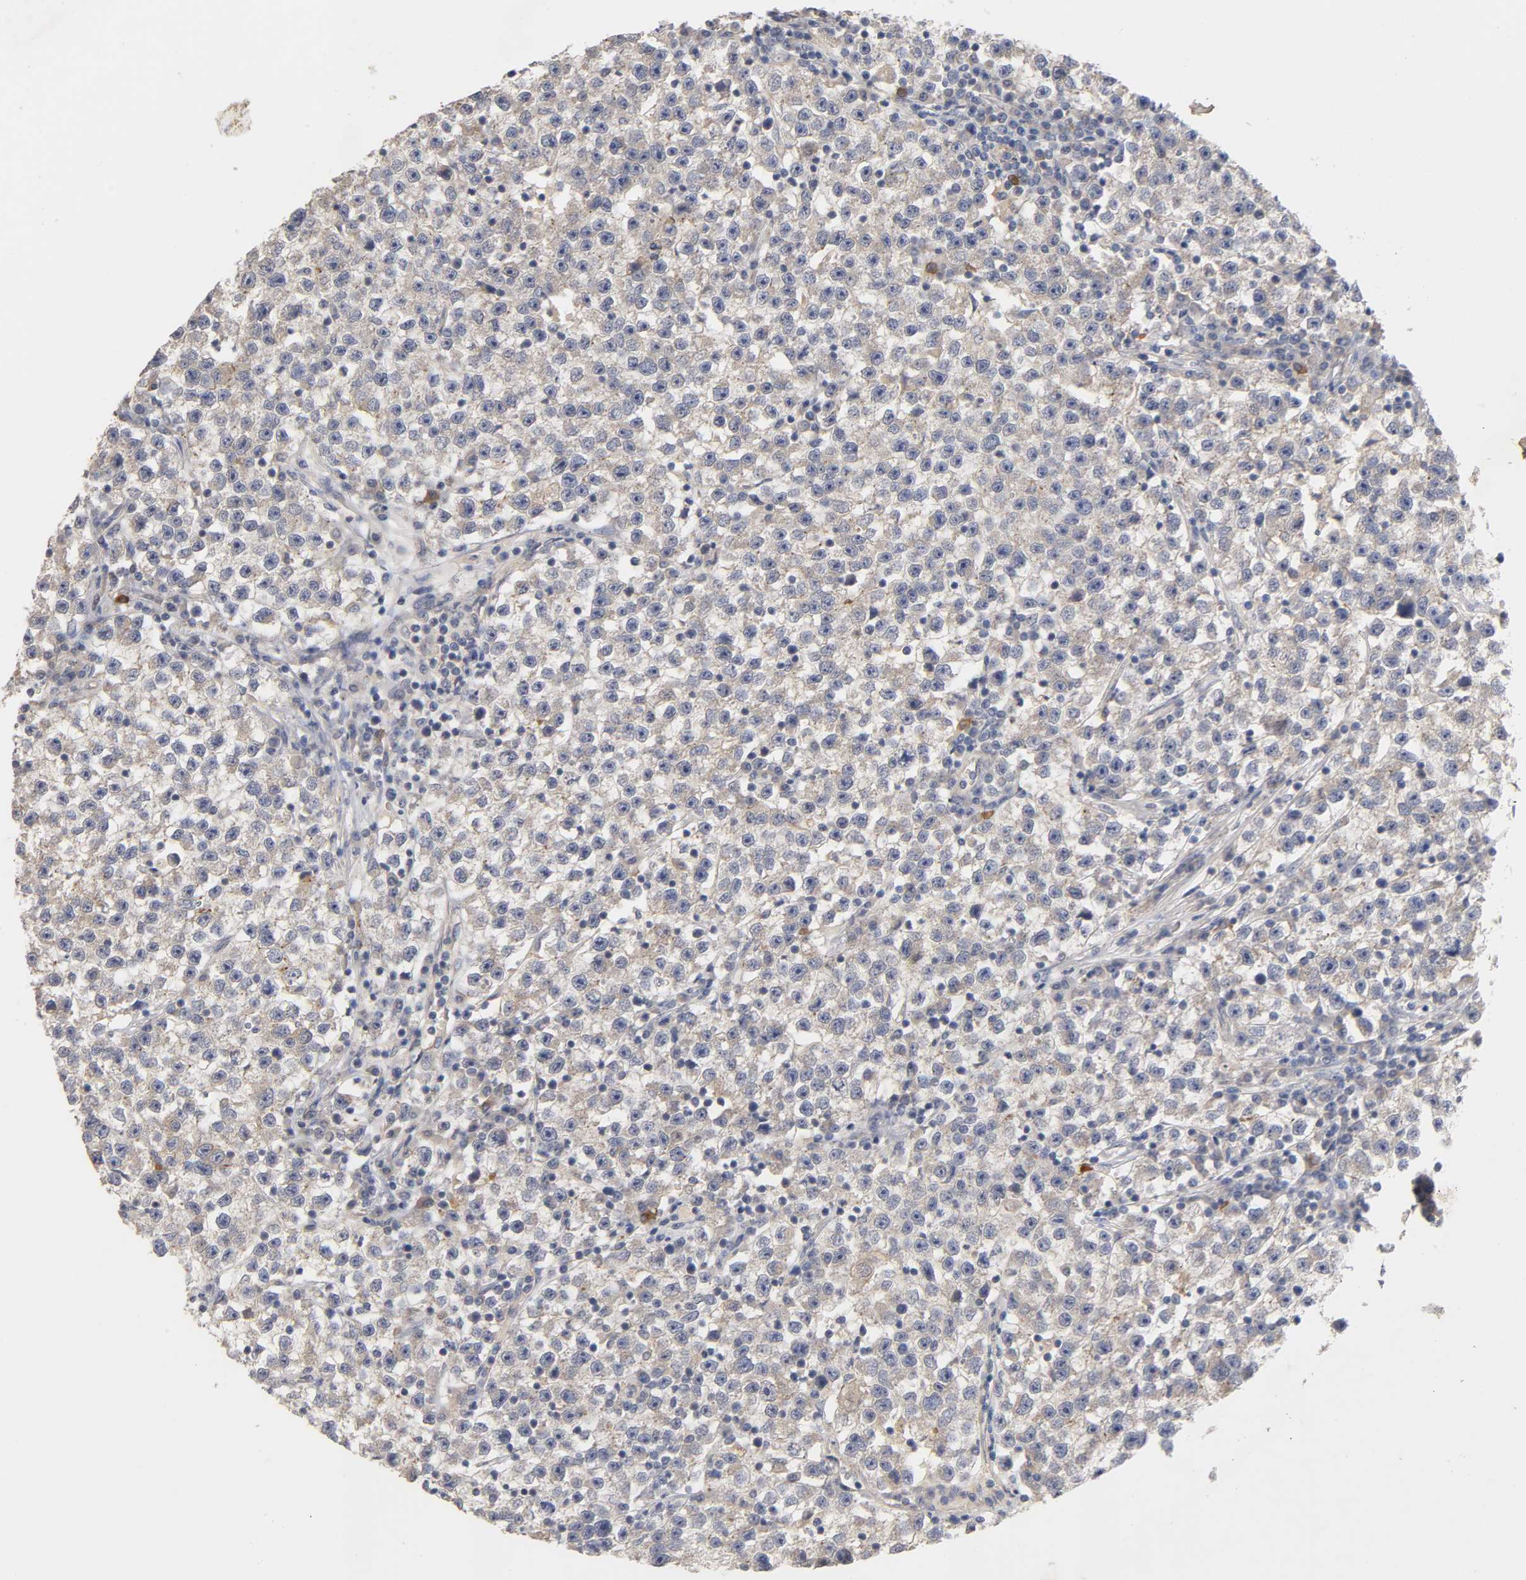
{"staining": {"intensity": "weak", "quantity": ">75%", "location": "cytoplasmic/membranous"}, "tissue": "testis cancer", "cell_type": "Tumor cells", "image_type": "cancer", "snomed": [{"axis": "morphology", "description": "Seminoma, NOS"}, {"axis": "topography", "description": "Testis"}], "caption": "Weak cytoplasmic/membranous staining is identified in approximately >75% of tumor cells in testis cancer. (DAB (3,3'-diaminobenzidine) IHC, brown staining for protein, blue staining for nuclei).", "gene": "PDZD11", "patient": {"sex": "male", "age": 22}}